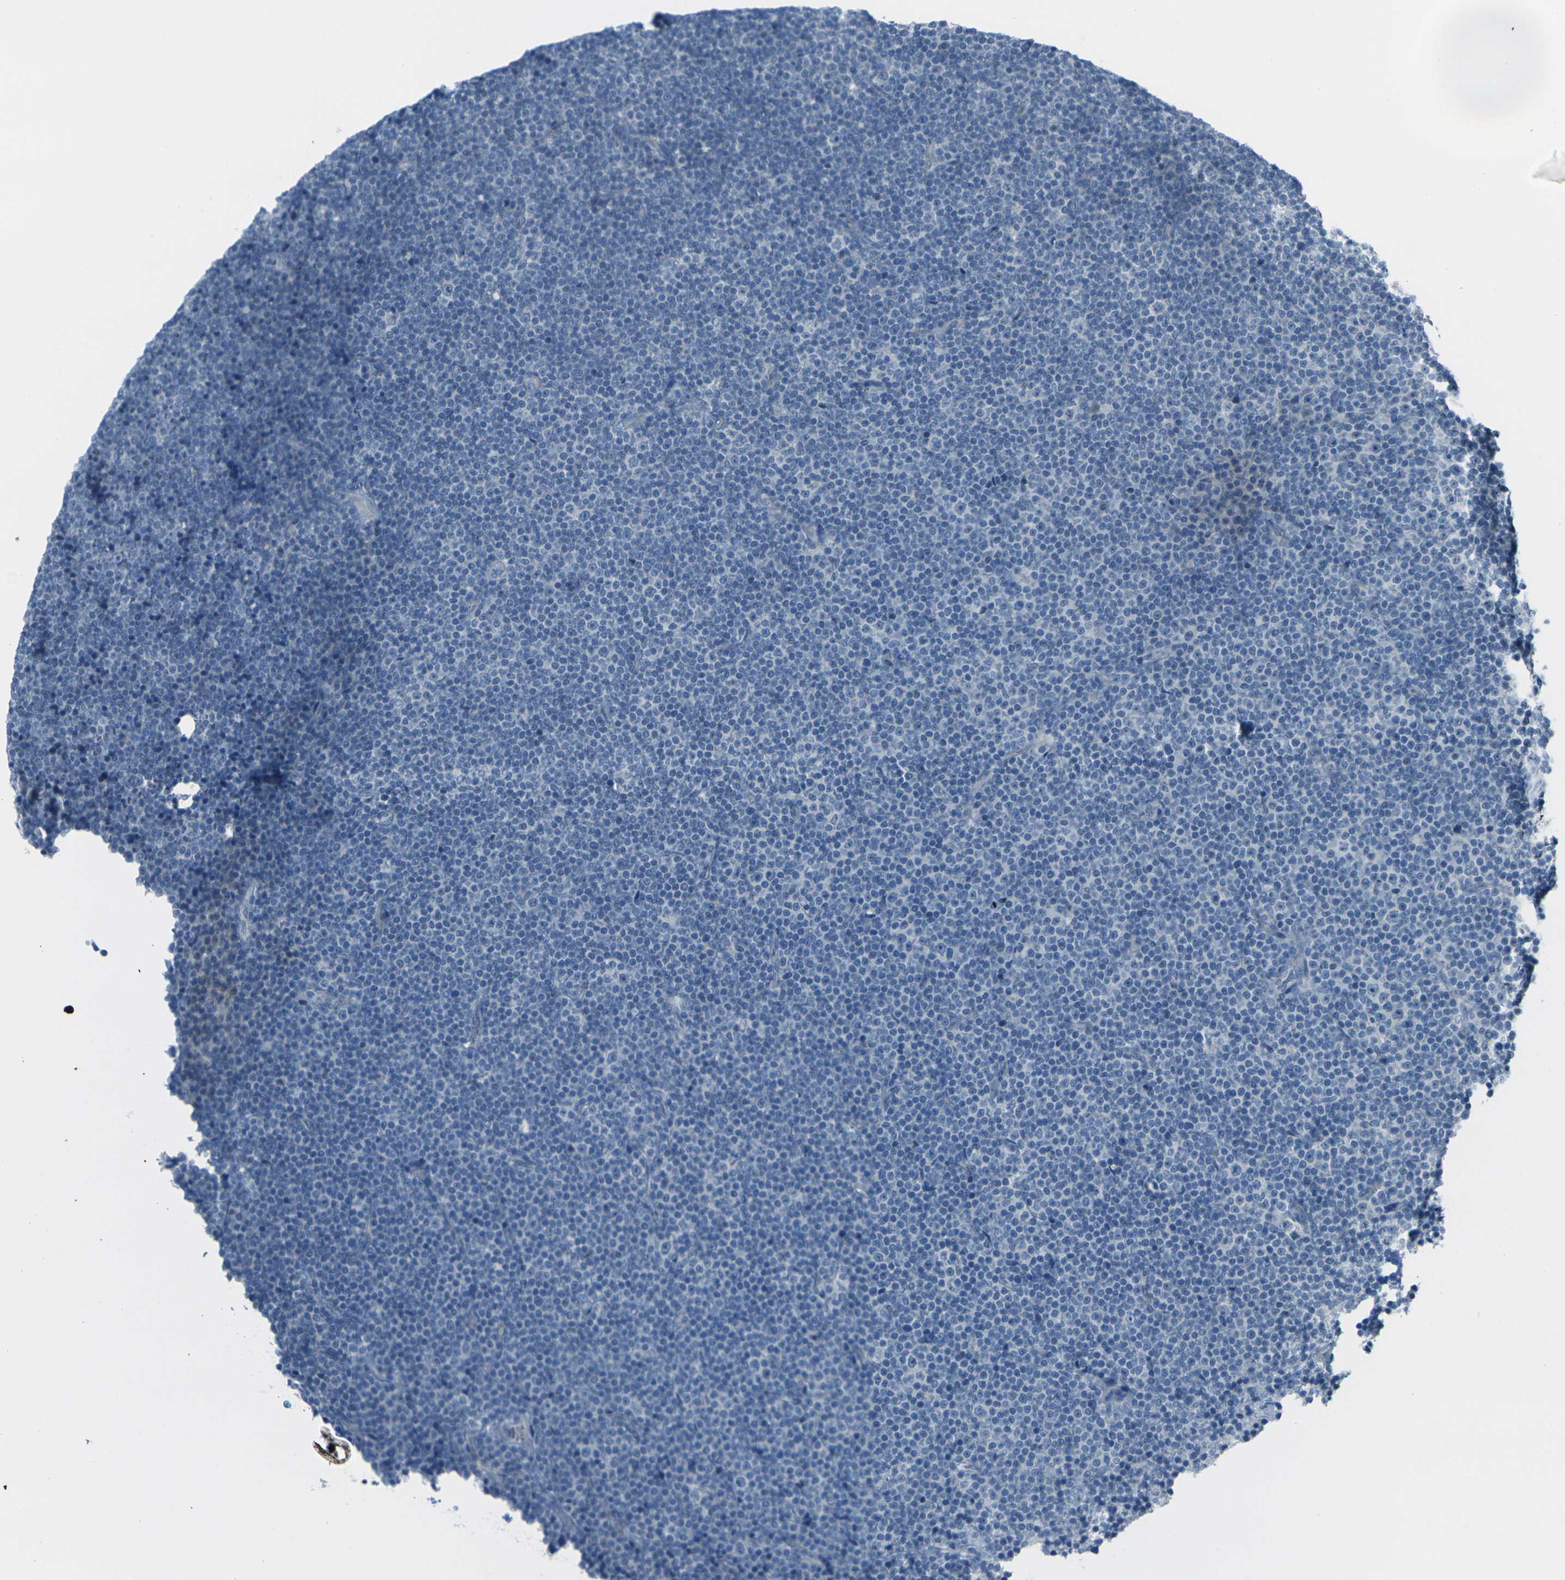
{"staining": {"intensity": "negative", "quantity": "none", "location": "none"}, "tissue": "lymphoma", "cell_type": "Tumor cells", "image_type": "cancer", "snomed": [{"axis": "morphology", "description": "Malignant lymphoma, non-Hodgkin's type, Low grade"}, {"axis": "topography", "description": "Lymph node"}], "caption": "Protein analysis of lymphoma demonstrates no significant staining in tumor cells.", "gene": "ANKRD46", "patient": {"sex": "female", "age": 67}}